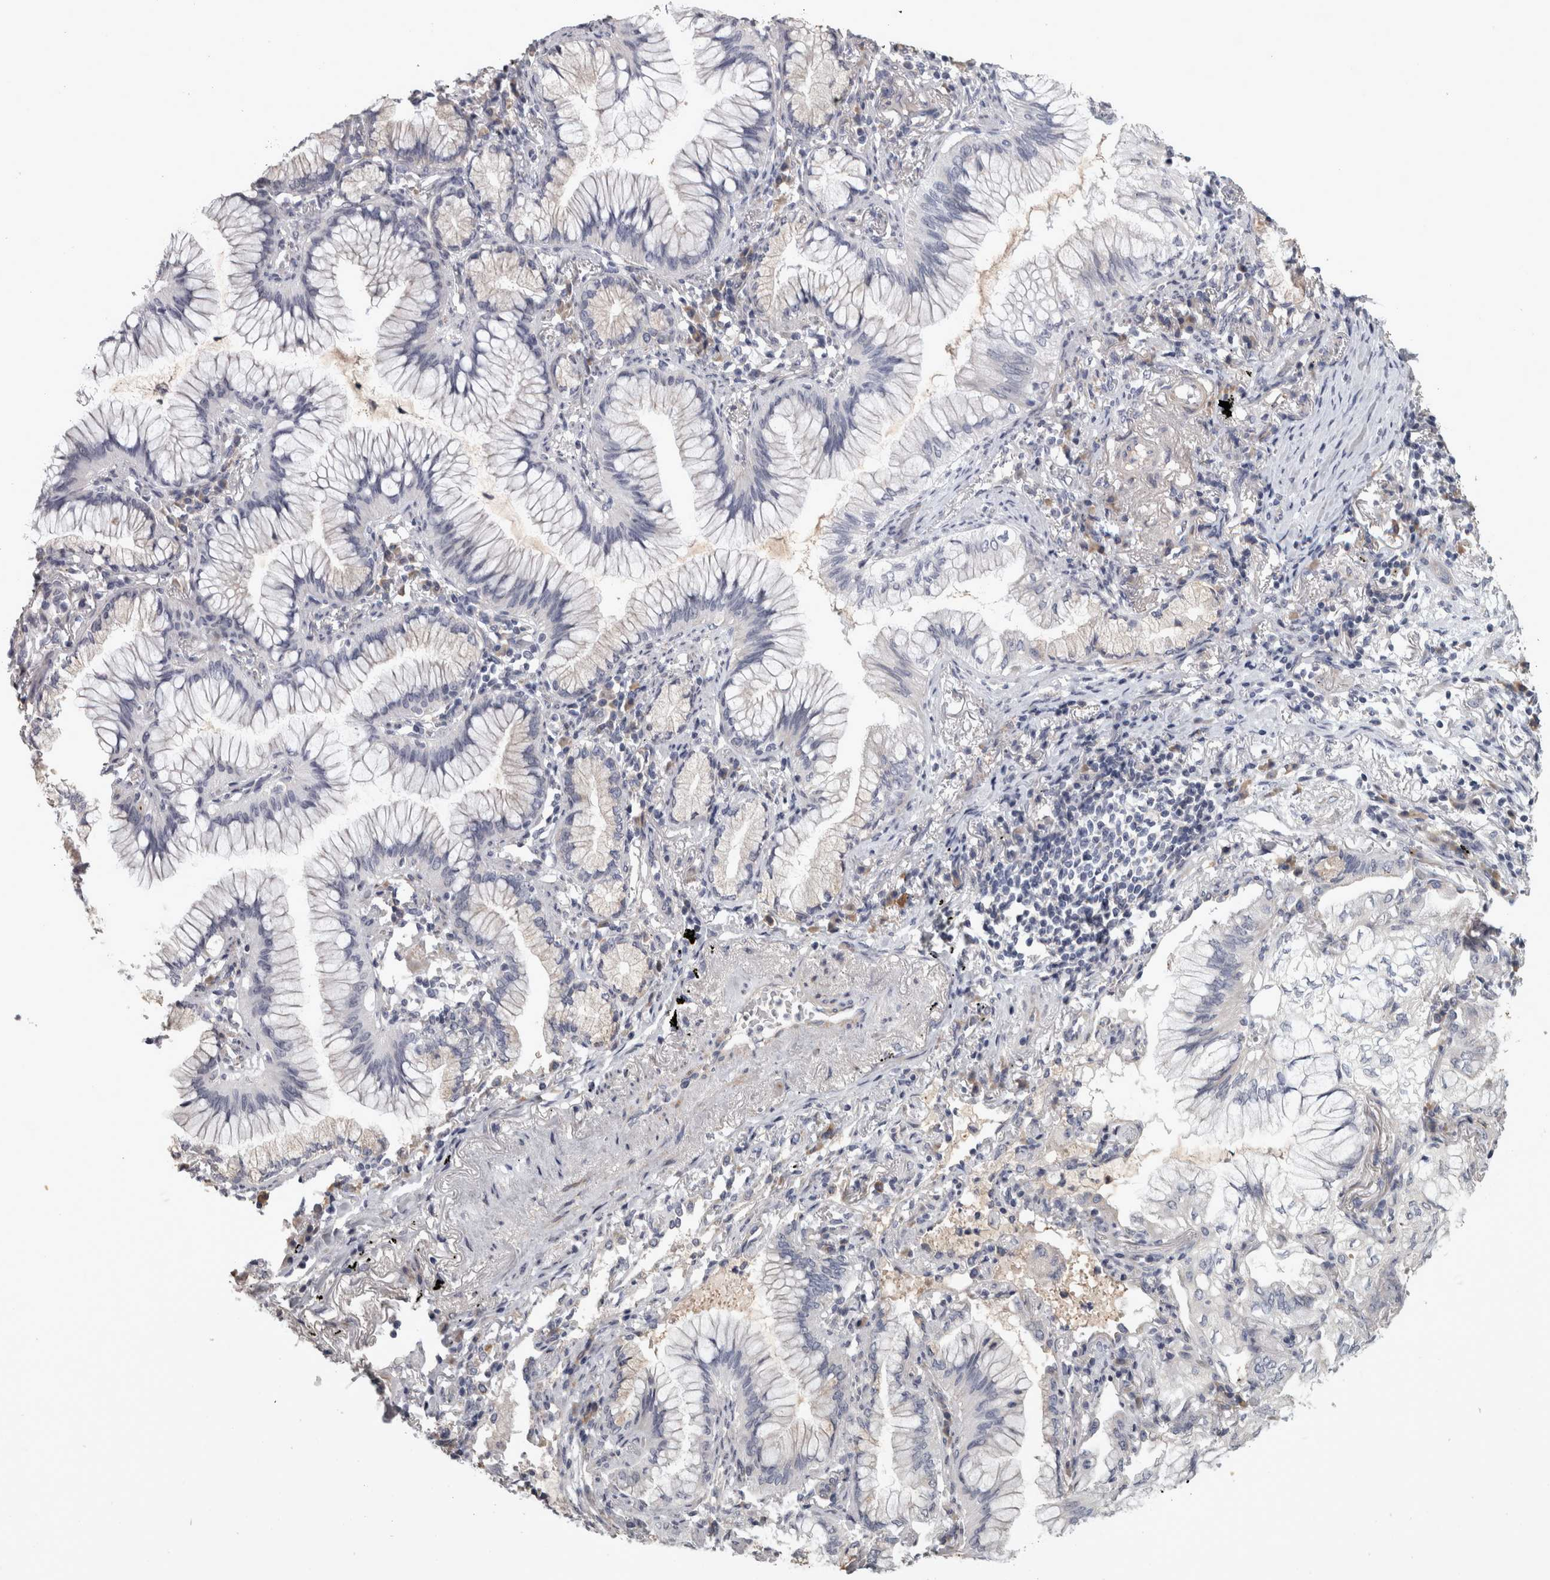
{"staining": {"intensity": "negative", "quantity": "none", "location": "none"}, "tissue": "lung cancer", "cell_type": "Tumor cells", "image_type": "cancer", "snomed": [{"axis": "morphology", "description": "Adenocarcinoma, NOS"}, {"axis": "topography", "description": "Lung"}], "caption": "A micrograph of adenocarcinoma (lung) stained for a protein demonstrates no brown staining in tumor cells.", "gene": "DBT", "patient": {"sex": "female", "age": 70}}